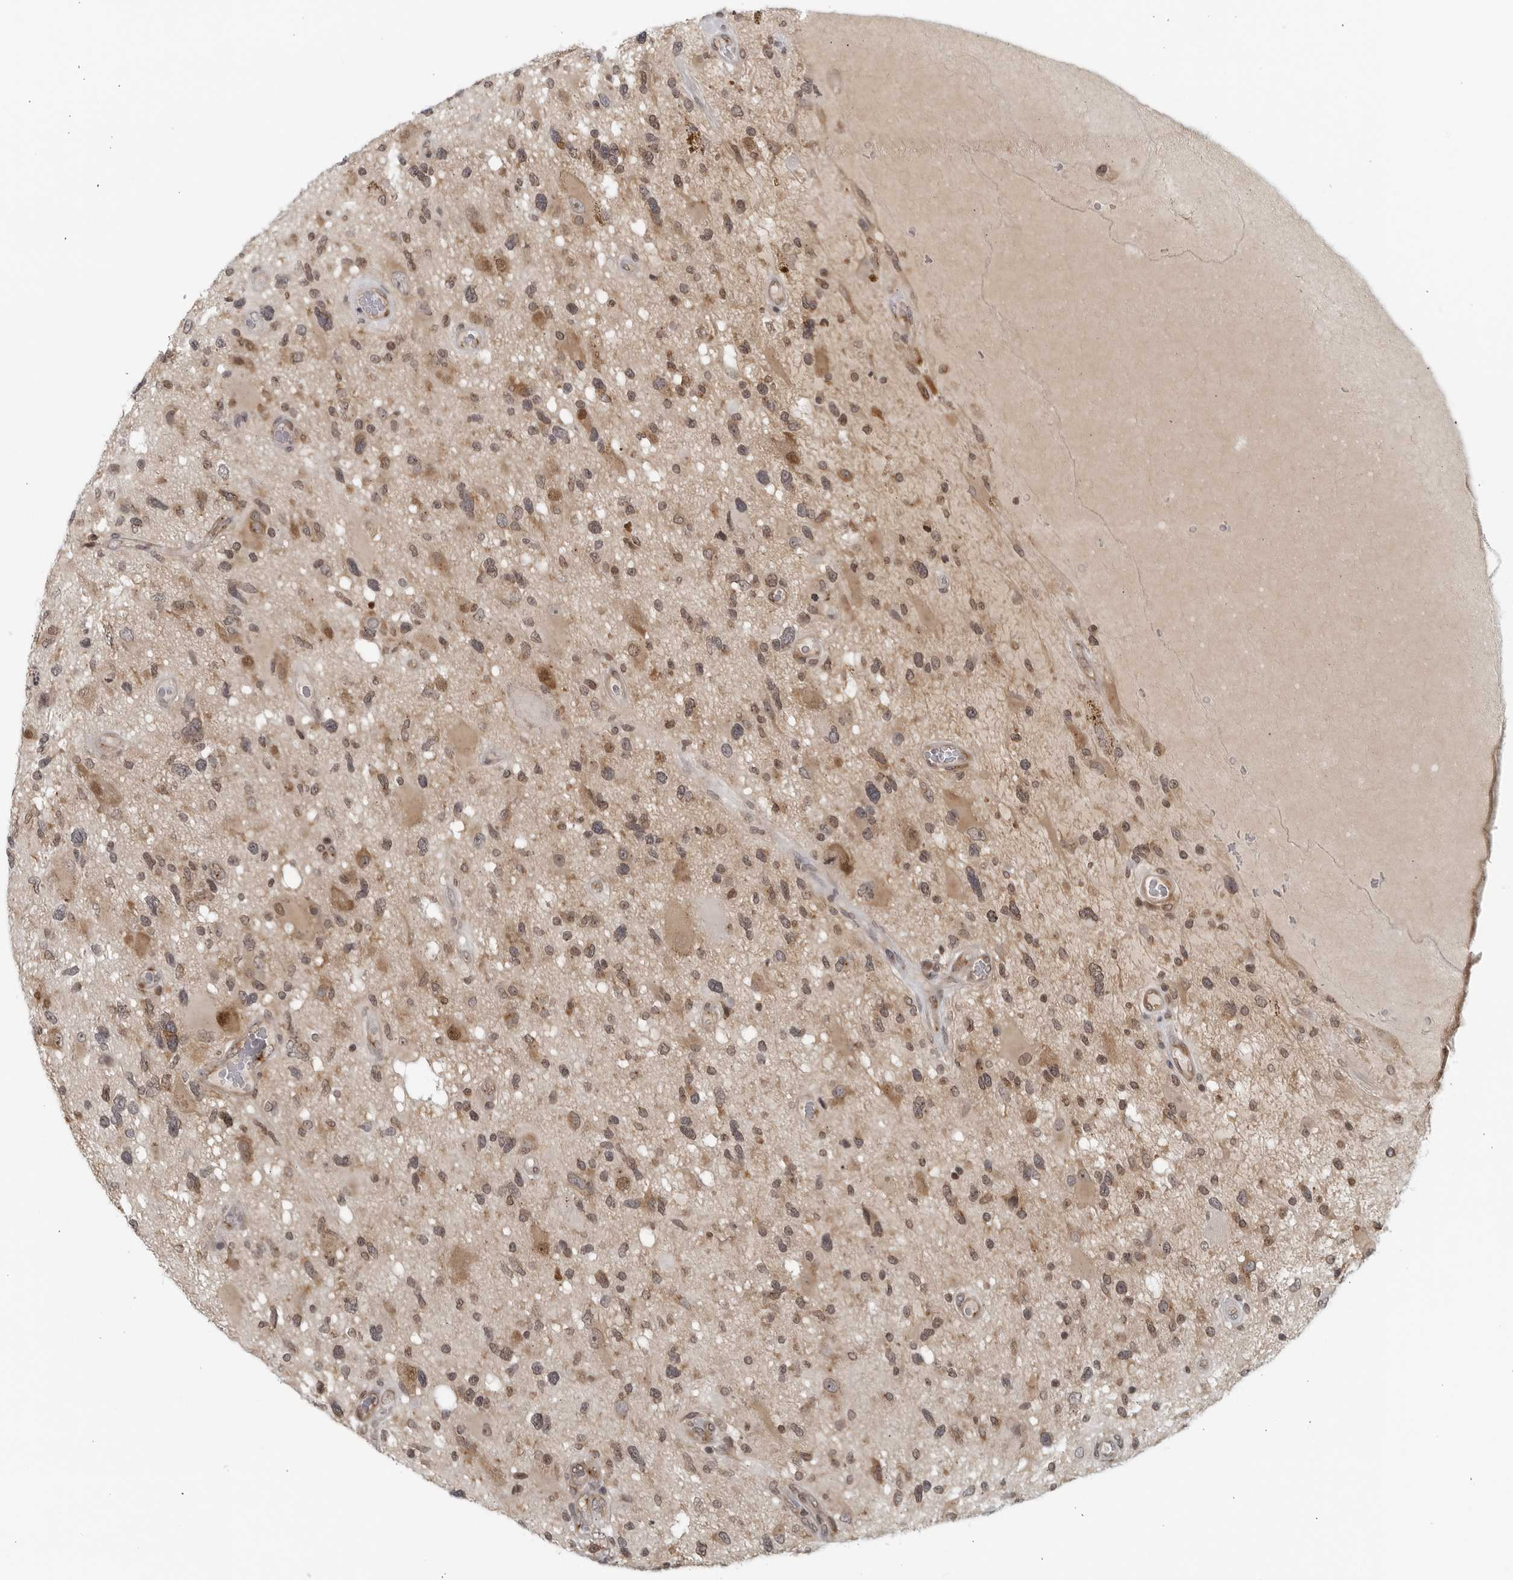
{"staining": {"intensity": "moderate", "quantity": ">75%", "location": "cytoplasmic/membranous,nuclear"}, "tissue": "glioma", "cell_type": "Tumor cells", "image_type": "cancer", "snomed": [{"axis": "morphology", "description": "Glioma, malignant, High grade"}, {"axis": "topography", "description": "Brain"}], "caption": "IHC image of human glioma stained for a protein (brown), which displays medium levels of moderate cytoplasmic/membranous and nuclear positivity in approximately >75% of tumor cells.", "gene": "RC3H1", "patient": {"sex": "male", "age": 33}}